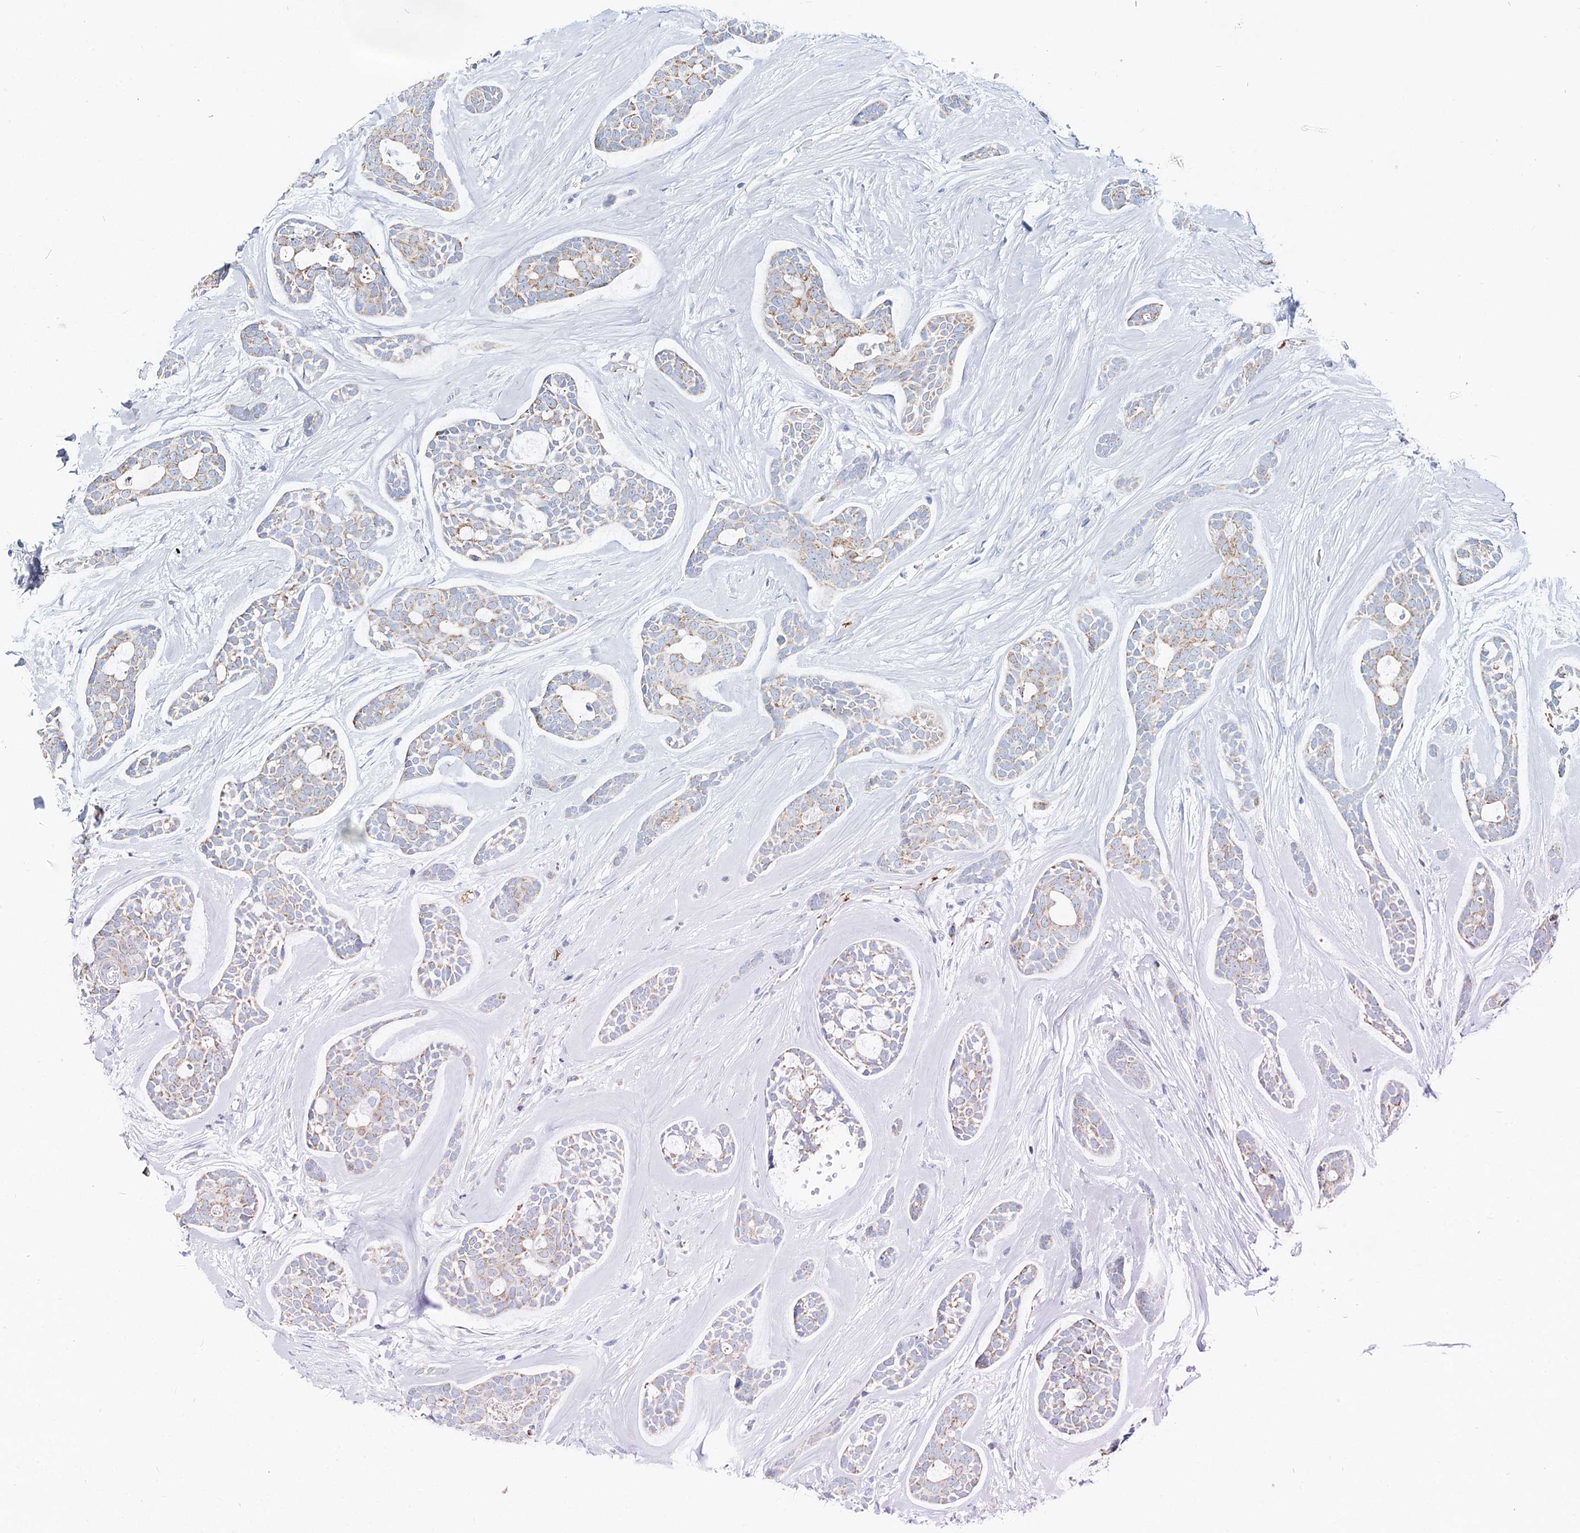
{"staining": {"intensity": "moderate", "quantity": "<25%", "location": "cytoplasmic/membranous"}, "tissue": "head and neck cancer", "cell_type": "Tumor cells", "image_type": "cancer", "snomed": [{"axis": "morphology", "description": "Adenocarcinoma, NOS"}, {"axis": "topography", "description": "Subcutis"}, {"axis": "topography", "description": "Head-Neck"}], "caption": "Brown immunohistochemical staining in head and neck adenocarcinoma exhibits moderate cytoplasmic/membranous positivity in about <25% of tumor cells.", "gene": "MCCC2", "patient": {"sex": "female", "age": 73}}